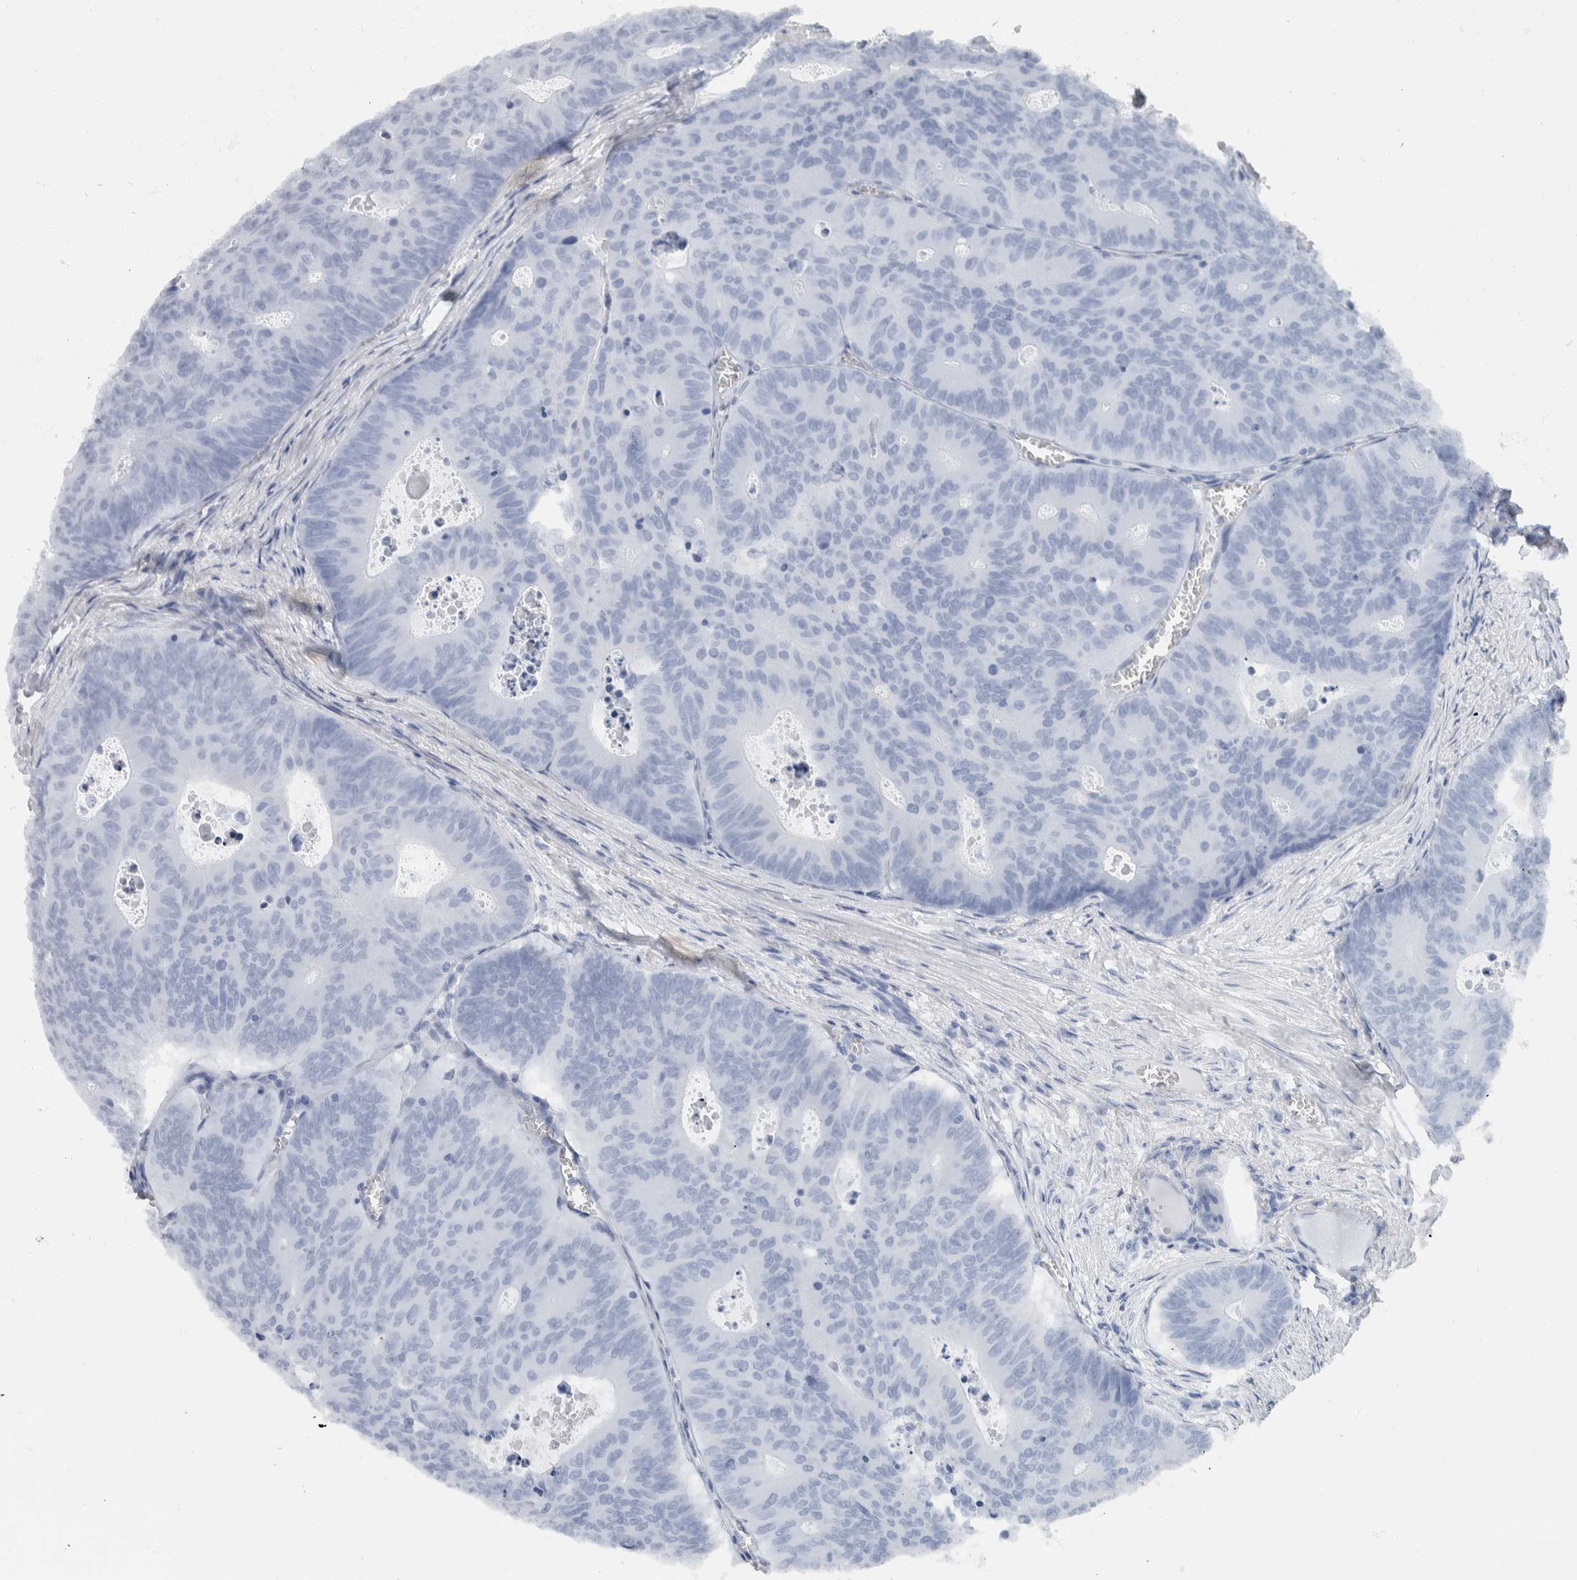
{"staining": {"intensity": "negative", "quantity": "none", "location": "none"}, "tissue": "colorectal cancer", "cell_type": "Tumor cells", "image_type": "cancer", "snomed": [{"axis": "morphology", "description": "Adenocarcinoma, NOS"}, {"axis": "topography", "description": "Colon"}], "caption": "Tumor cells are negative for protein expression in human adenocarcinoma (colorectal).", "gene": "NEFM", "patient": {"sex": "male", "age": 87}}